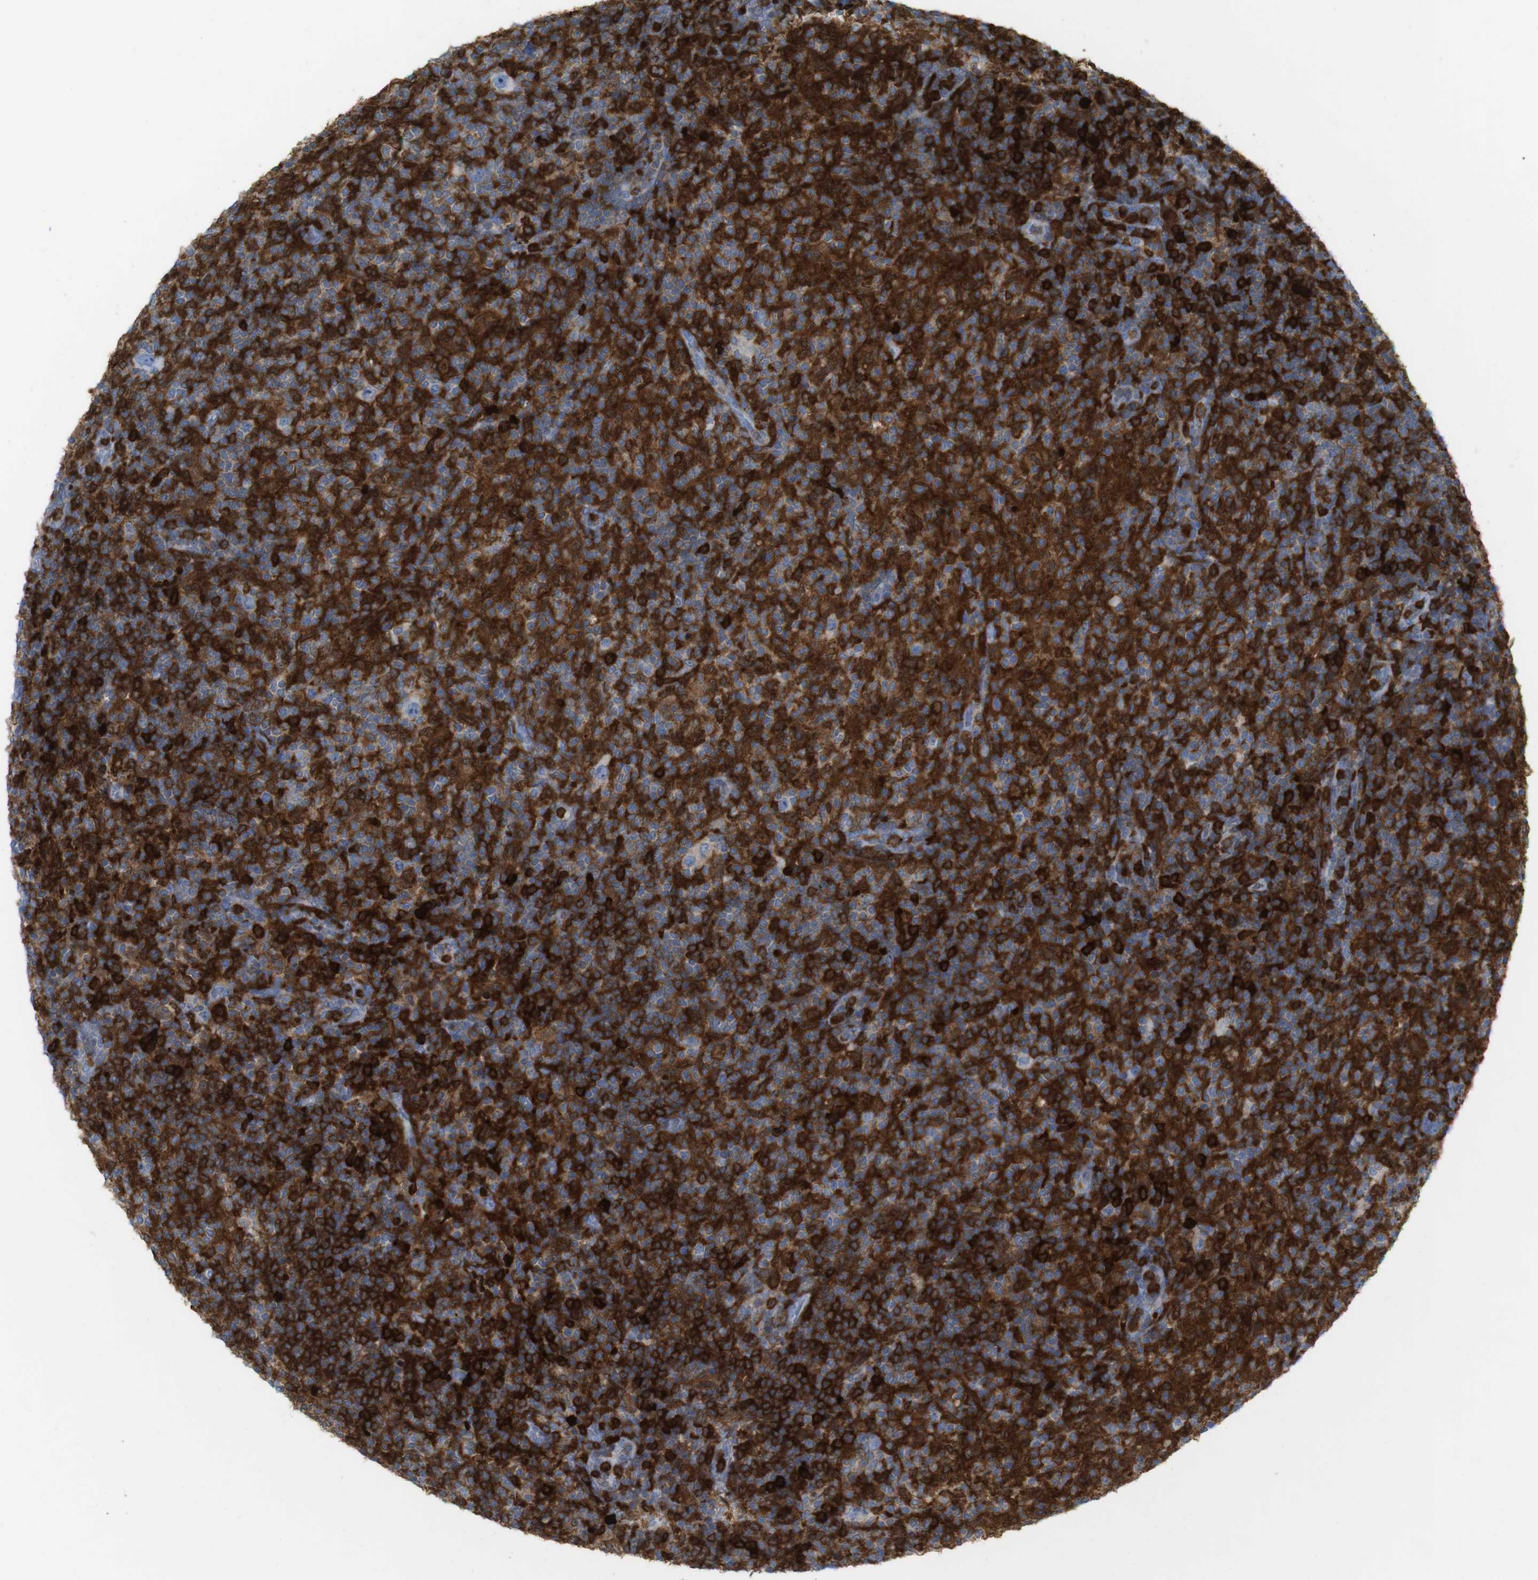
{"staining": {"intensity": "strong", "quantity": ">75%", "location": "cytoplasmic/membranous"}, "tissue": "lymphoma", "cell_type": "Tumor cells", "image_type": "cancer", "snomed": [{"axis": "morphology", "description": "Hodgkin's disease, NOS"}, {"axis": "topography", "description": "Lymph node"}], "caption": "Lymphoma tissue shows strong cytoplasmic/membranous expression in about >75% of tumor cells, visualized by immunohistochemistry.", "gene": "PRKCD", "patient": {"sex": "male", "age": 70}}